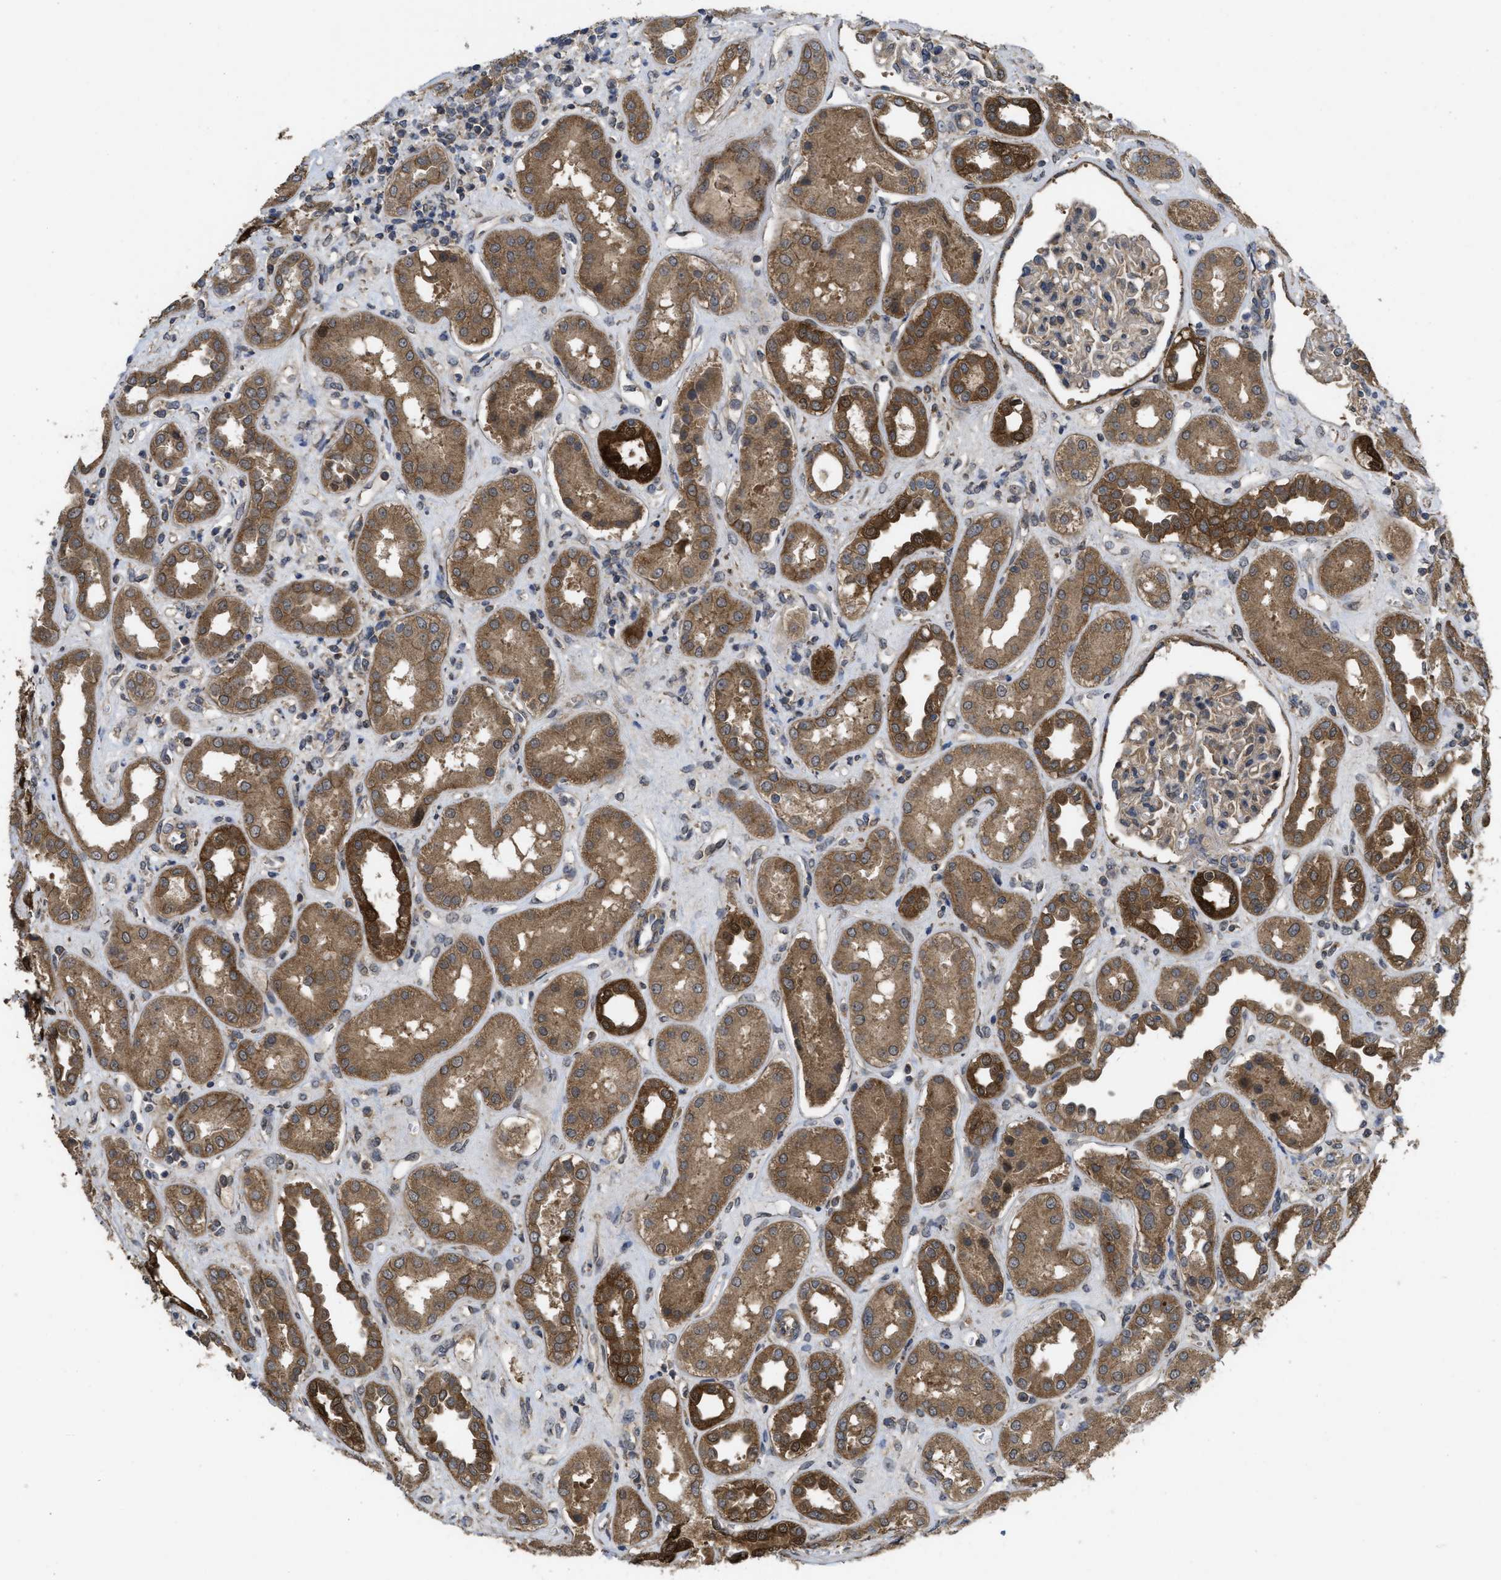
{"staining": {"intensity": "weak", "quantity": ">75%", "location": "cytoplasmic/membranous"}, "tissue": "kidney", "cell_type": "Cells in glomeruli", "image_type": "normal", "snomed": [{"axis": "morphology", "description": "Normal tissue, NOS"}, {"axis": "topography", "description": "Kidney"}], "caption": "Kidney stained with DAB immunohistochemistry (IHC) demonstrates low levels of weak cytoplasmic/membranous positivity in approximately >75% of cells in glomeruli.", "gene": "FZD6", "patient": {"sex": "male", "age": 59}}